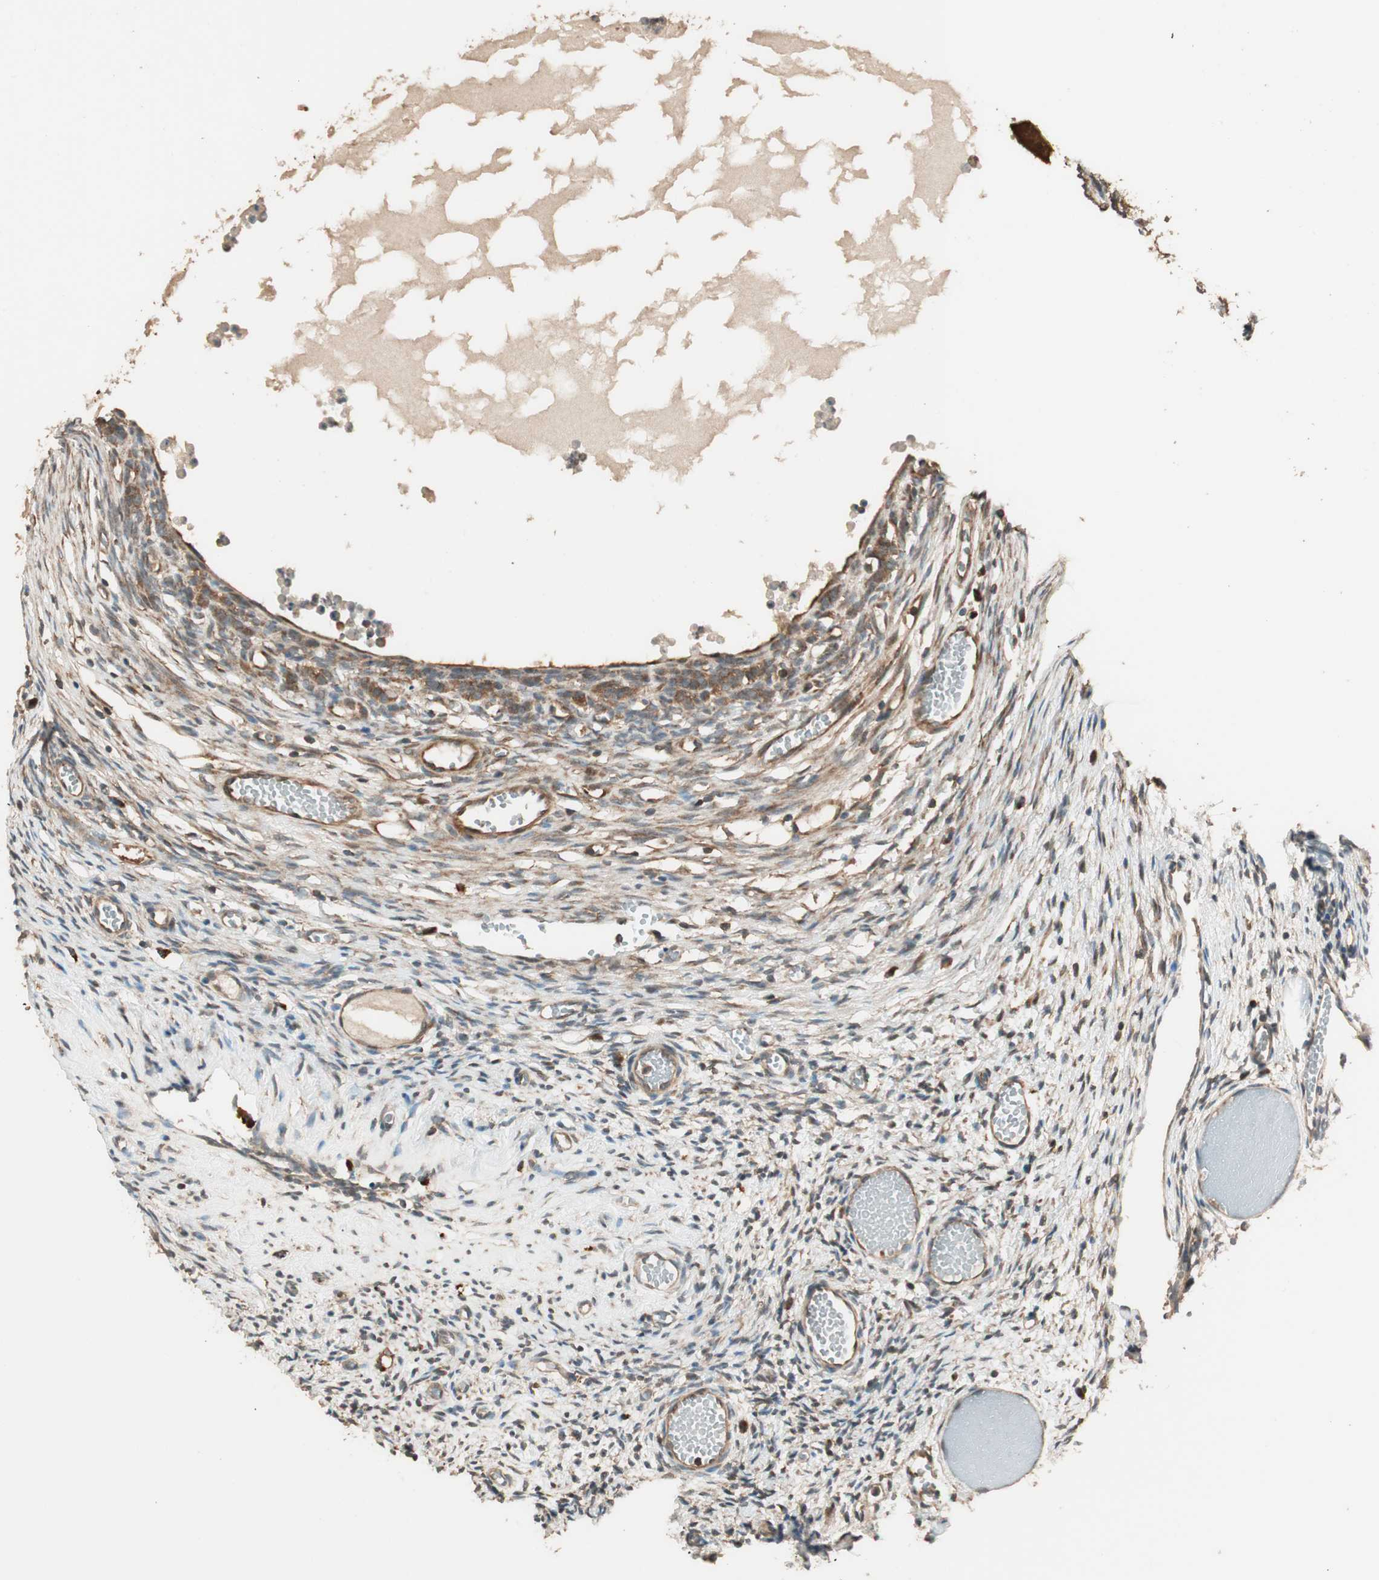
{"staining": {"intensity": "moderate", "quantity": ">75%", "location": "cytoplasmic/membranous"}, "tissue": "ovary", "cell_type": "Ovarian stroma cells", "image_type": "normal", "snomed": [{"axis": "morphology", "description": "Normal tissue, NOS"}, {"axis": "topography", "description": "Ovary"}], "caption": "This is an image of IHC staining of unremarkable ovary, which shows moderate staining in the cytoplasmic/membranous of ovarian stroma cells.", "gene": "CNOT4", "patient": {"sex": "female", "age": 35}}